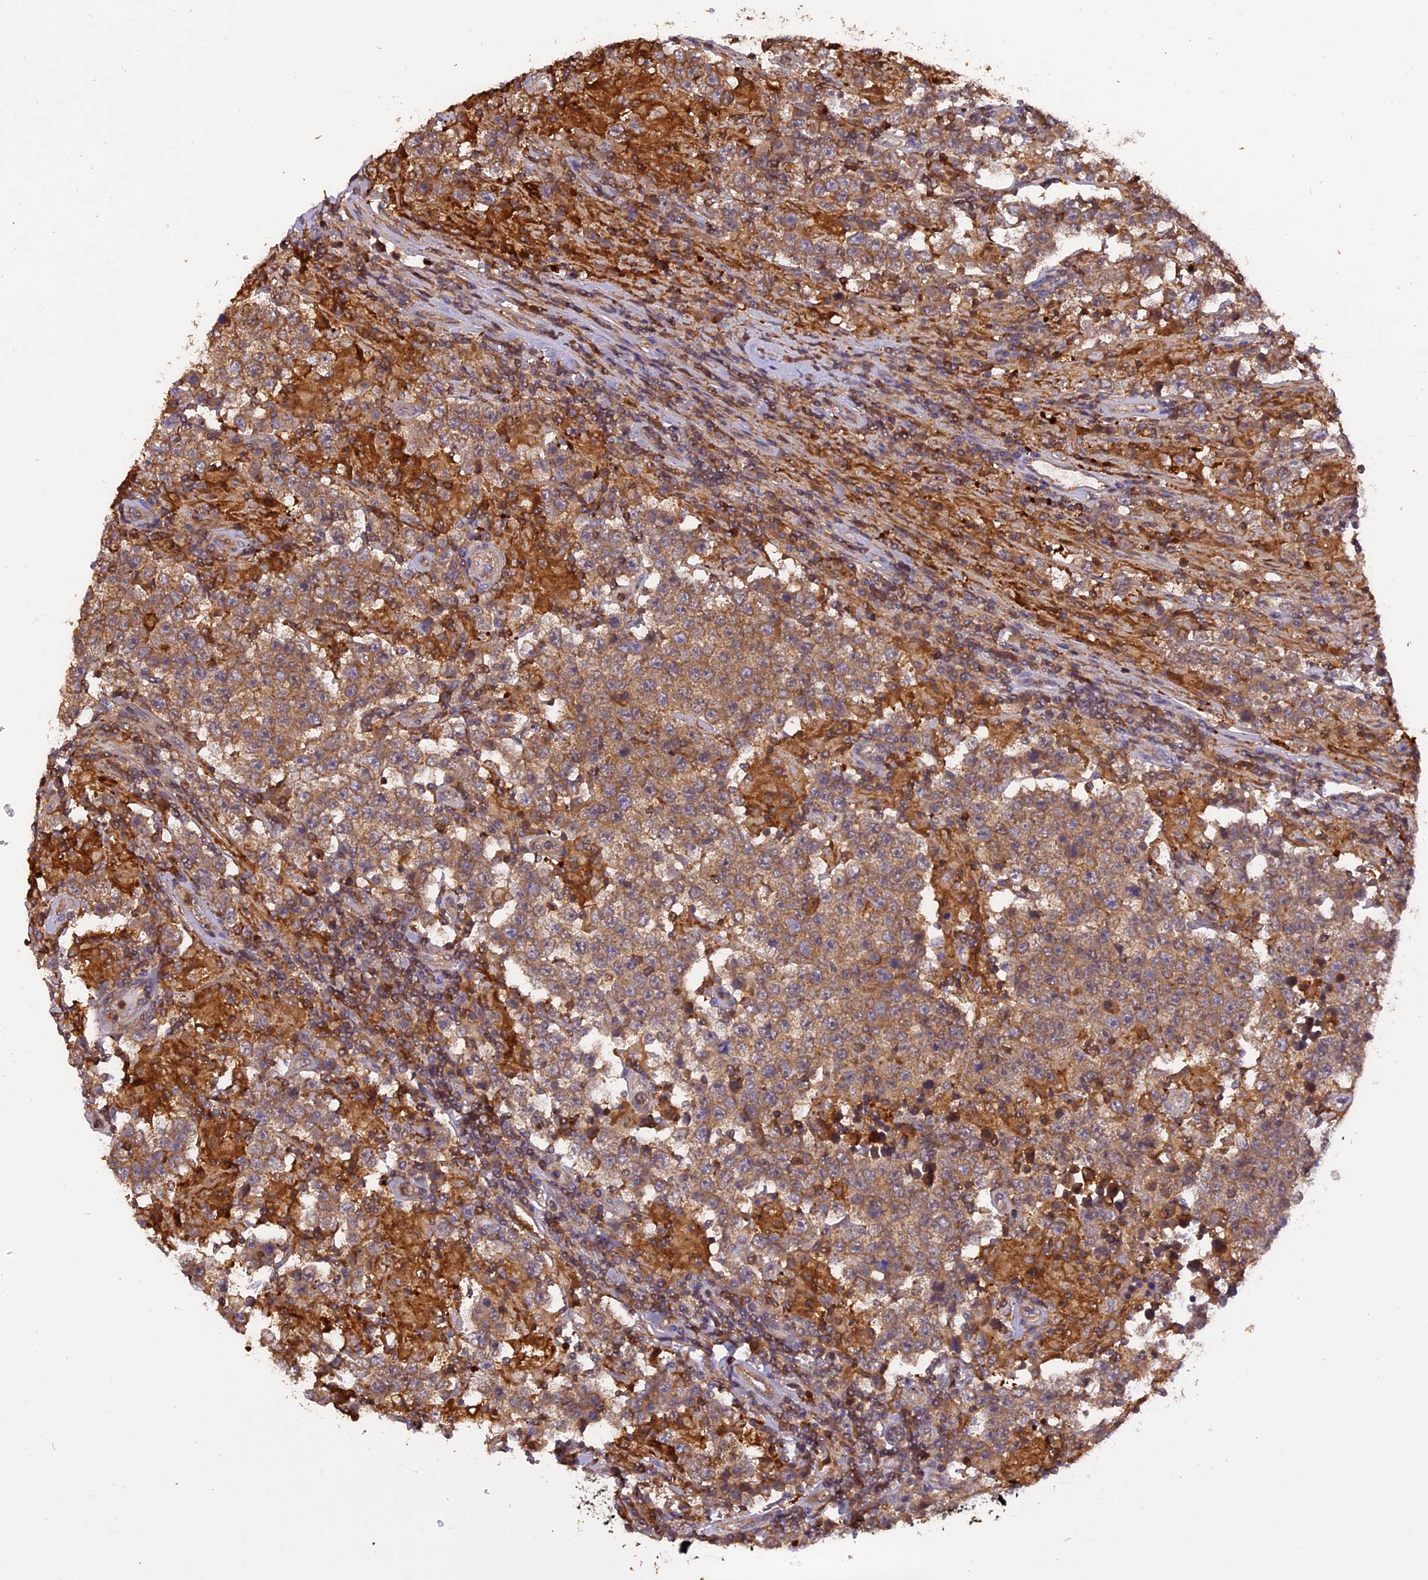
{"staining": {"intensity": "moderate", "quantity": ">75%", "location": "cytoplasmic/membranous"}, "tissue": "testis cancer", "cell_type": "Tumor cells", "image_type": "cancer", "snomed": [{"axis": "morphology", "description": "Normal tissue, NOS"}, {"axis": "morphology", "description": "Urothelial carcinoma, High grade"}, {"axis": "morphology", "description": "Seminoma, NOS"}, {"axis": "morphology", "description": "Carcinoma, Embryonal, NOS"}, {"axis": "topography", "description": "Urinary bladder"}, {"axis": "topography", "description": "Testis"}], "caption": "This image shows IHC staining of human testis cancer, with medium moderate cytoplasmic/membranous positivity in approximately >75% of tumor cells.", "gene": "STOML1", "patient": {"sex": "male", "age": 41}}